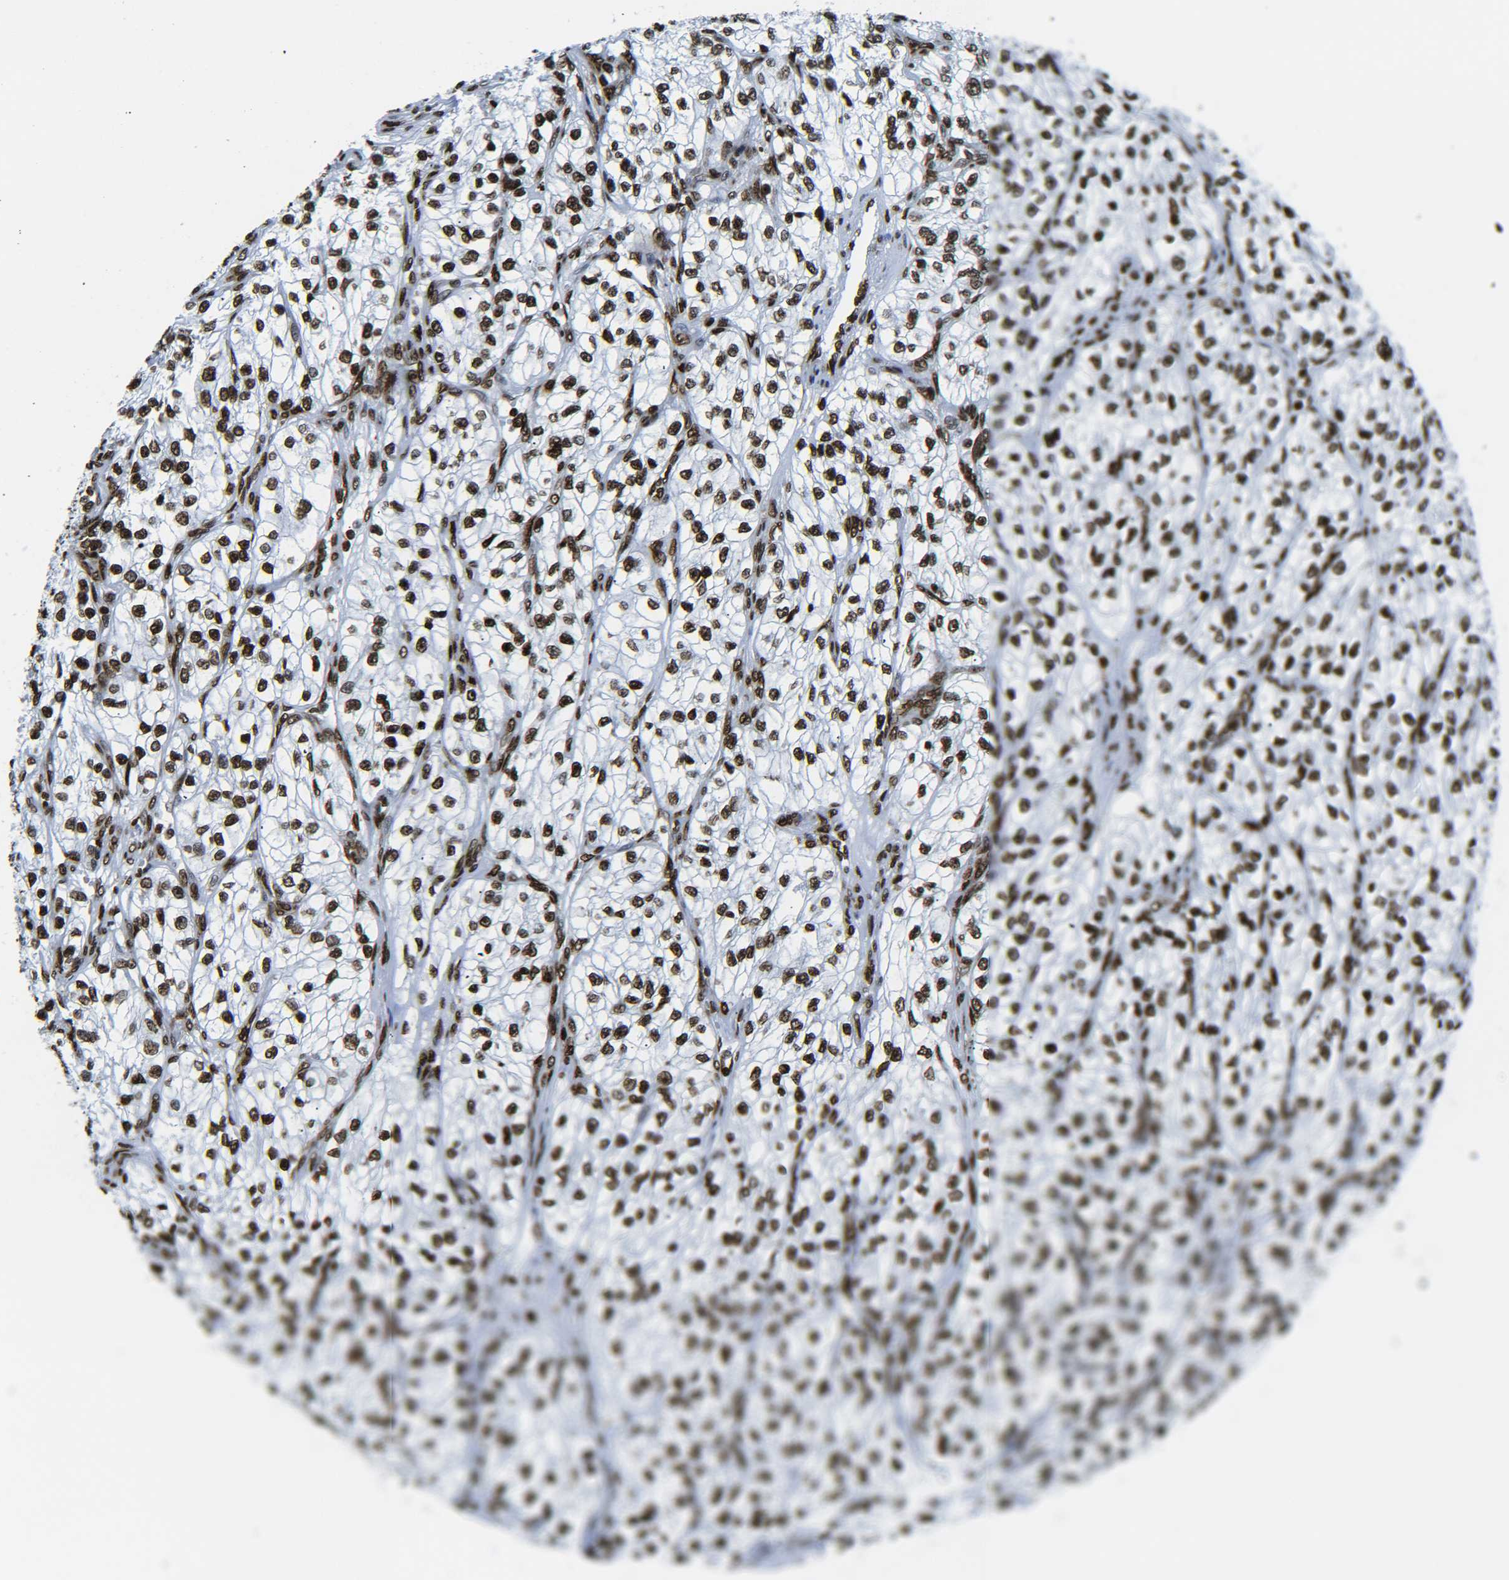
{"staining": {"intensity": "strong", "quantity": ">75%", "location": "nuclear"}, "tissue": "renal cancer", "cell_type": "Tumor cells", "image_type": "cancer", "snomed": [{"axis": "morphology", "description": "Adenocarcinoma, NOS"}, {"axis": "topography", "description": "Kidney"}], "caption": "Brown immunohistochemical staining in human adenocarcinoma (renal) reveals strong nuclear positivity in about >75% of tumor cells. The protein is shown in brown color, while the nuclei are stained blue.", "gene": "H2AX", "patient": {"sex": "female", "age": 57}}